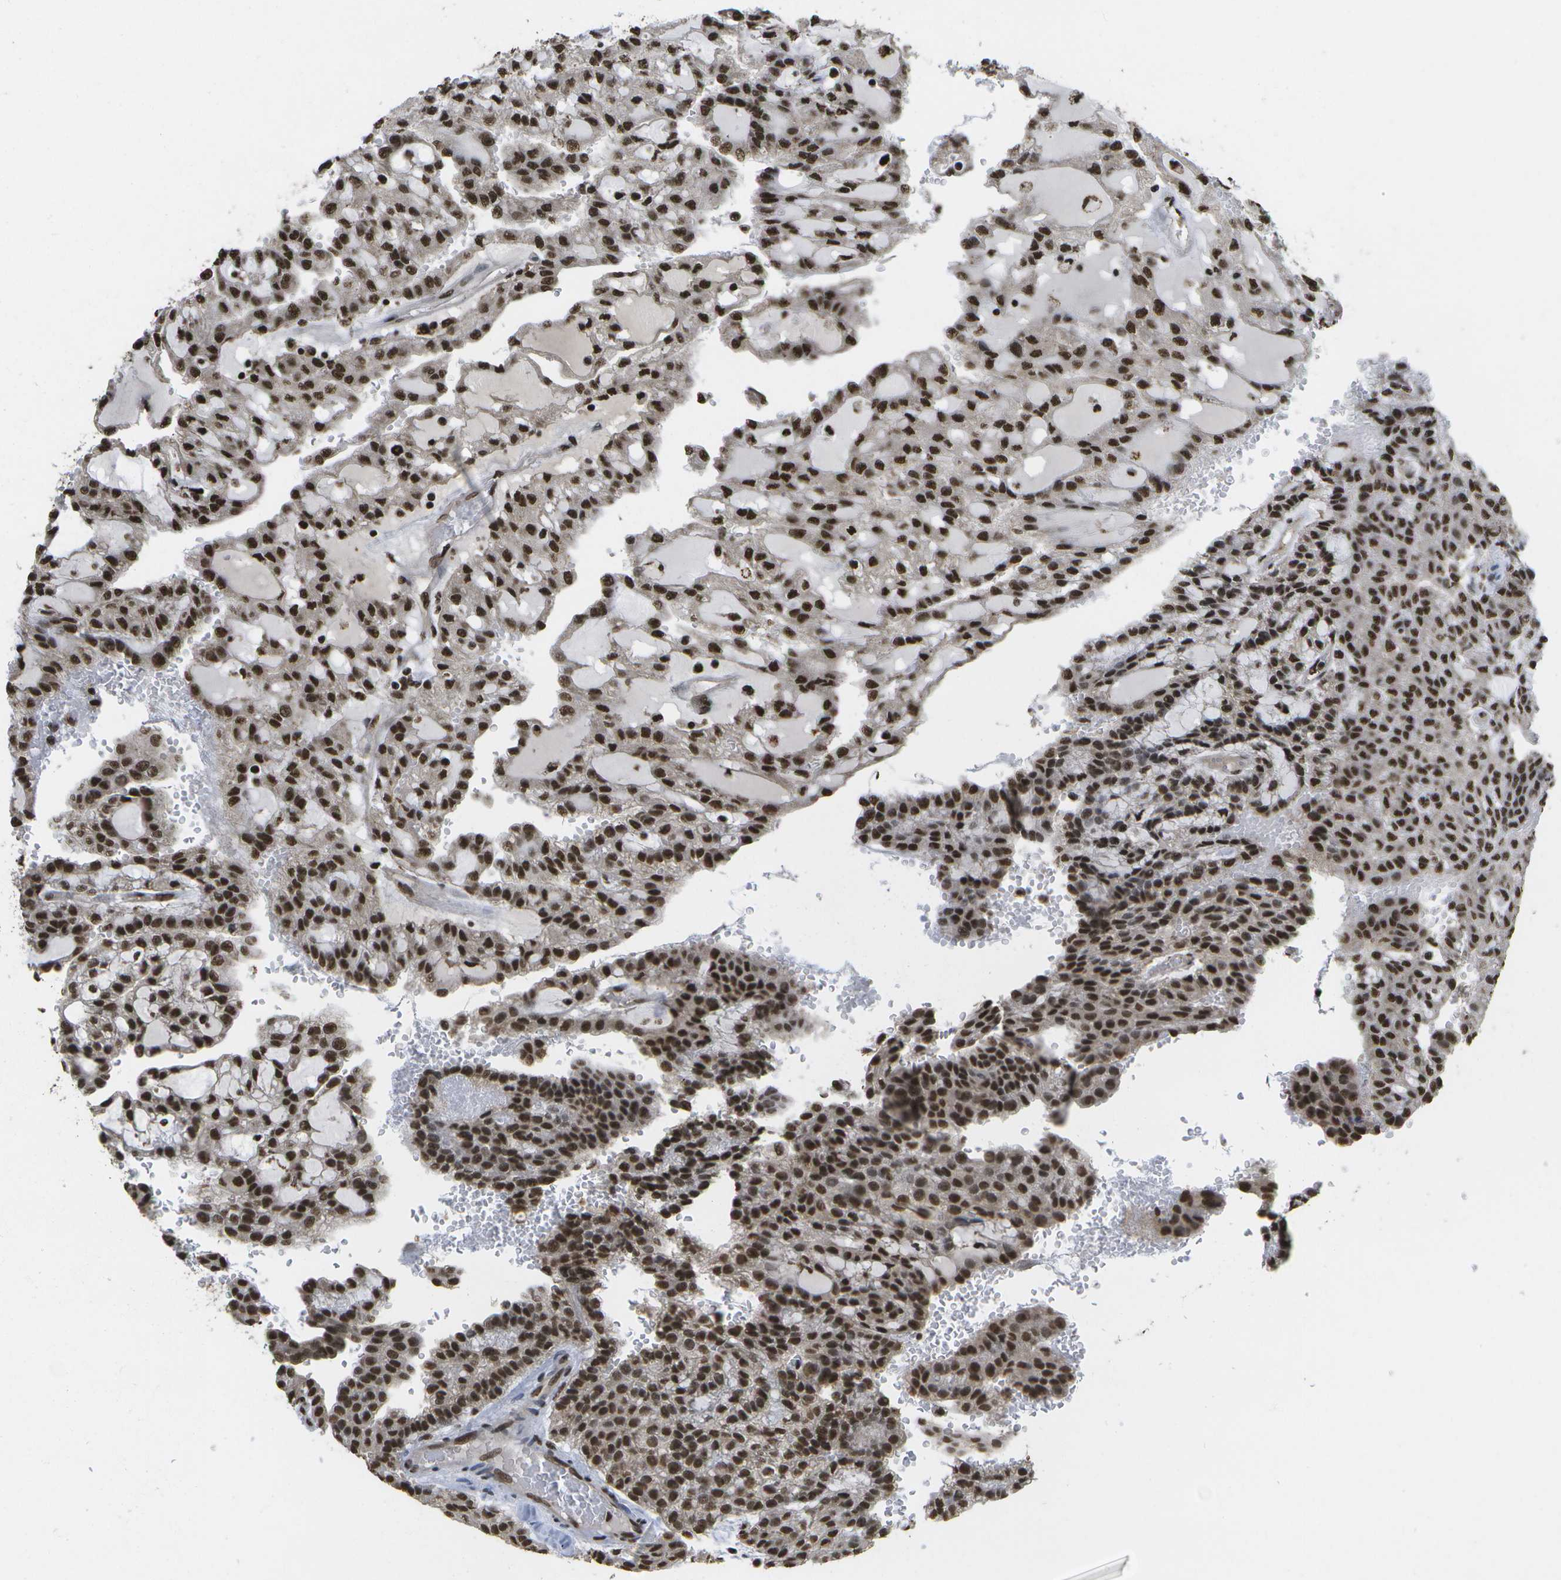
{"staining": {"intensity": "strong", "quantity": ">75%", "location": "nuclear"}, "tissue": "renal cancer", "cell_type": "Tumor cells", "image_type": "cancer", "snomed": [{"axis": "morphology", "description": "Adenocarcinoma, NOS"}, {"axis": "topography", "description": "Kidney"}], "caption": "Immunohistochemistry (IHC) micrograph of adenocarcinoma (renal) stained for a protein (brown), which reveals high levels of strong nuclear staining in about >75% of tumor cells.", "gene": "SPEN", "patient": {"sex": "male", "age": 63}}